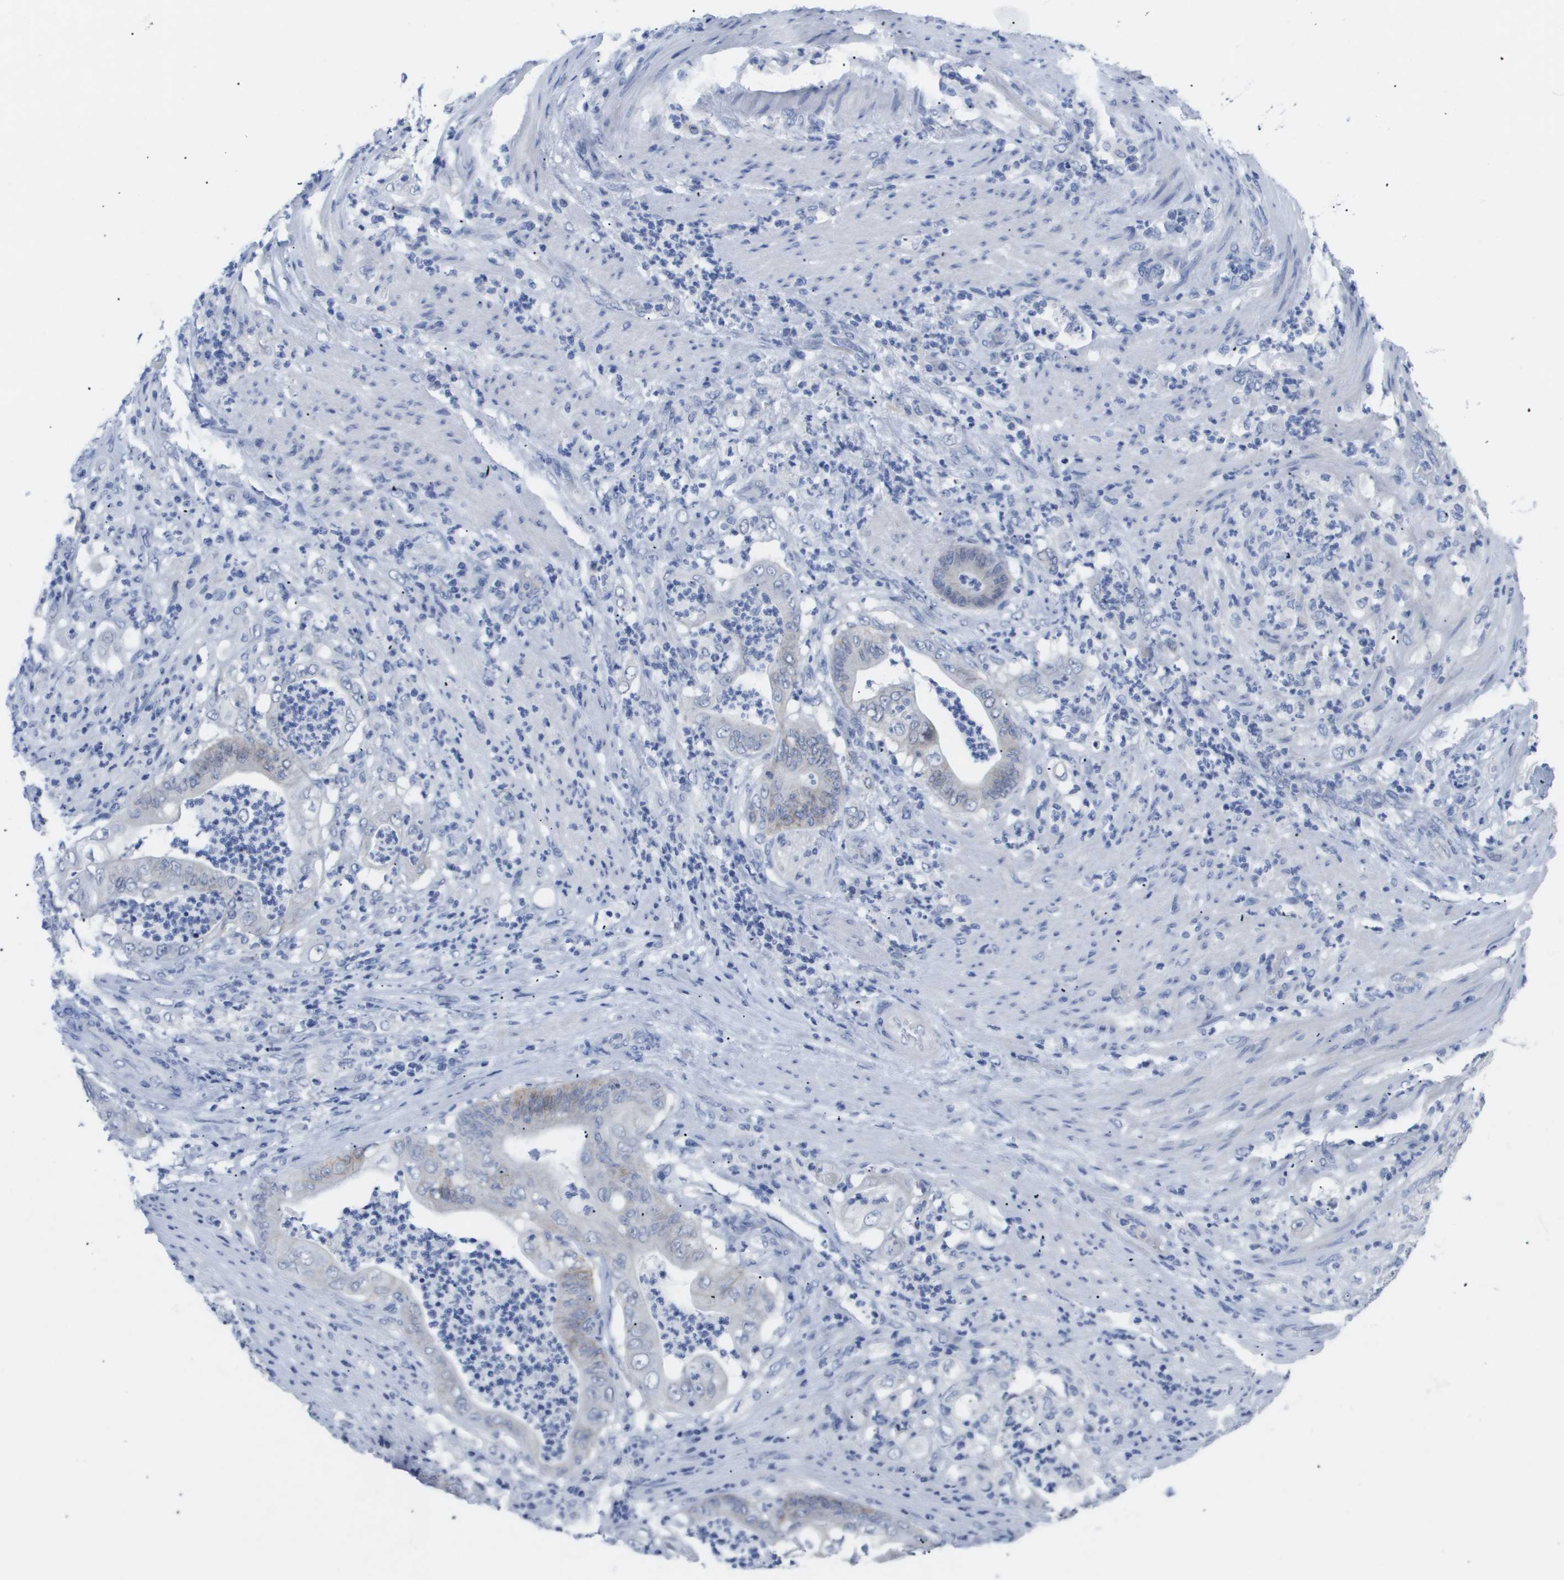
{"staining": {"intensity": "moderate", "quantity": "<25%", "location": "cytoplasmic/membranous"}, "tissue": "stomach cancer", "cell_type": "Tumor cells", "image_type": "cancer", "snomed": [{"axis": "morphology", "description": "Adenocarcinoma, NOS"}, {"axis": "topography", "description": "Stomach"}], "caption": "Stomach adenocarcinoma stained for a protein (brown) reveals moderate cytoplasmic/membranous positive expression in about <25% of tumor cells.", "gene": "CAV3", "patient": {"sex": "female", "age": 73}}